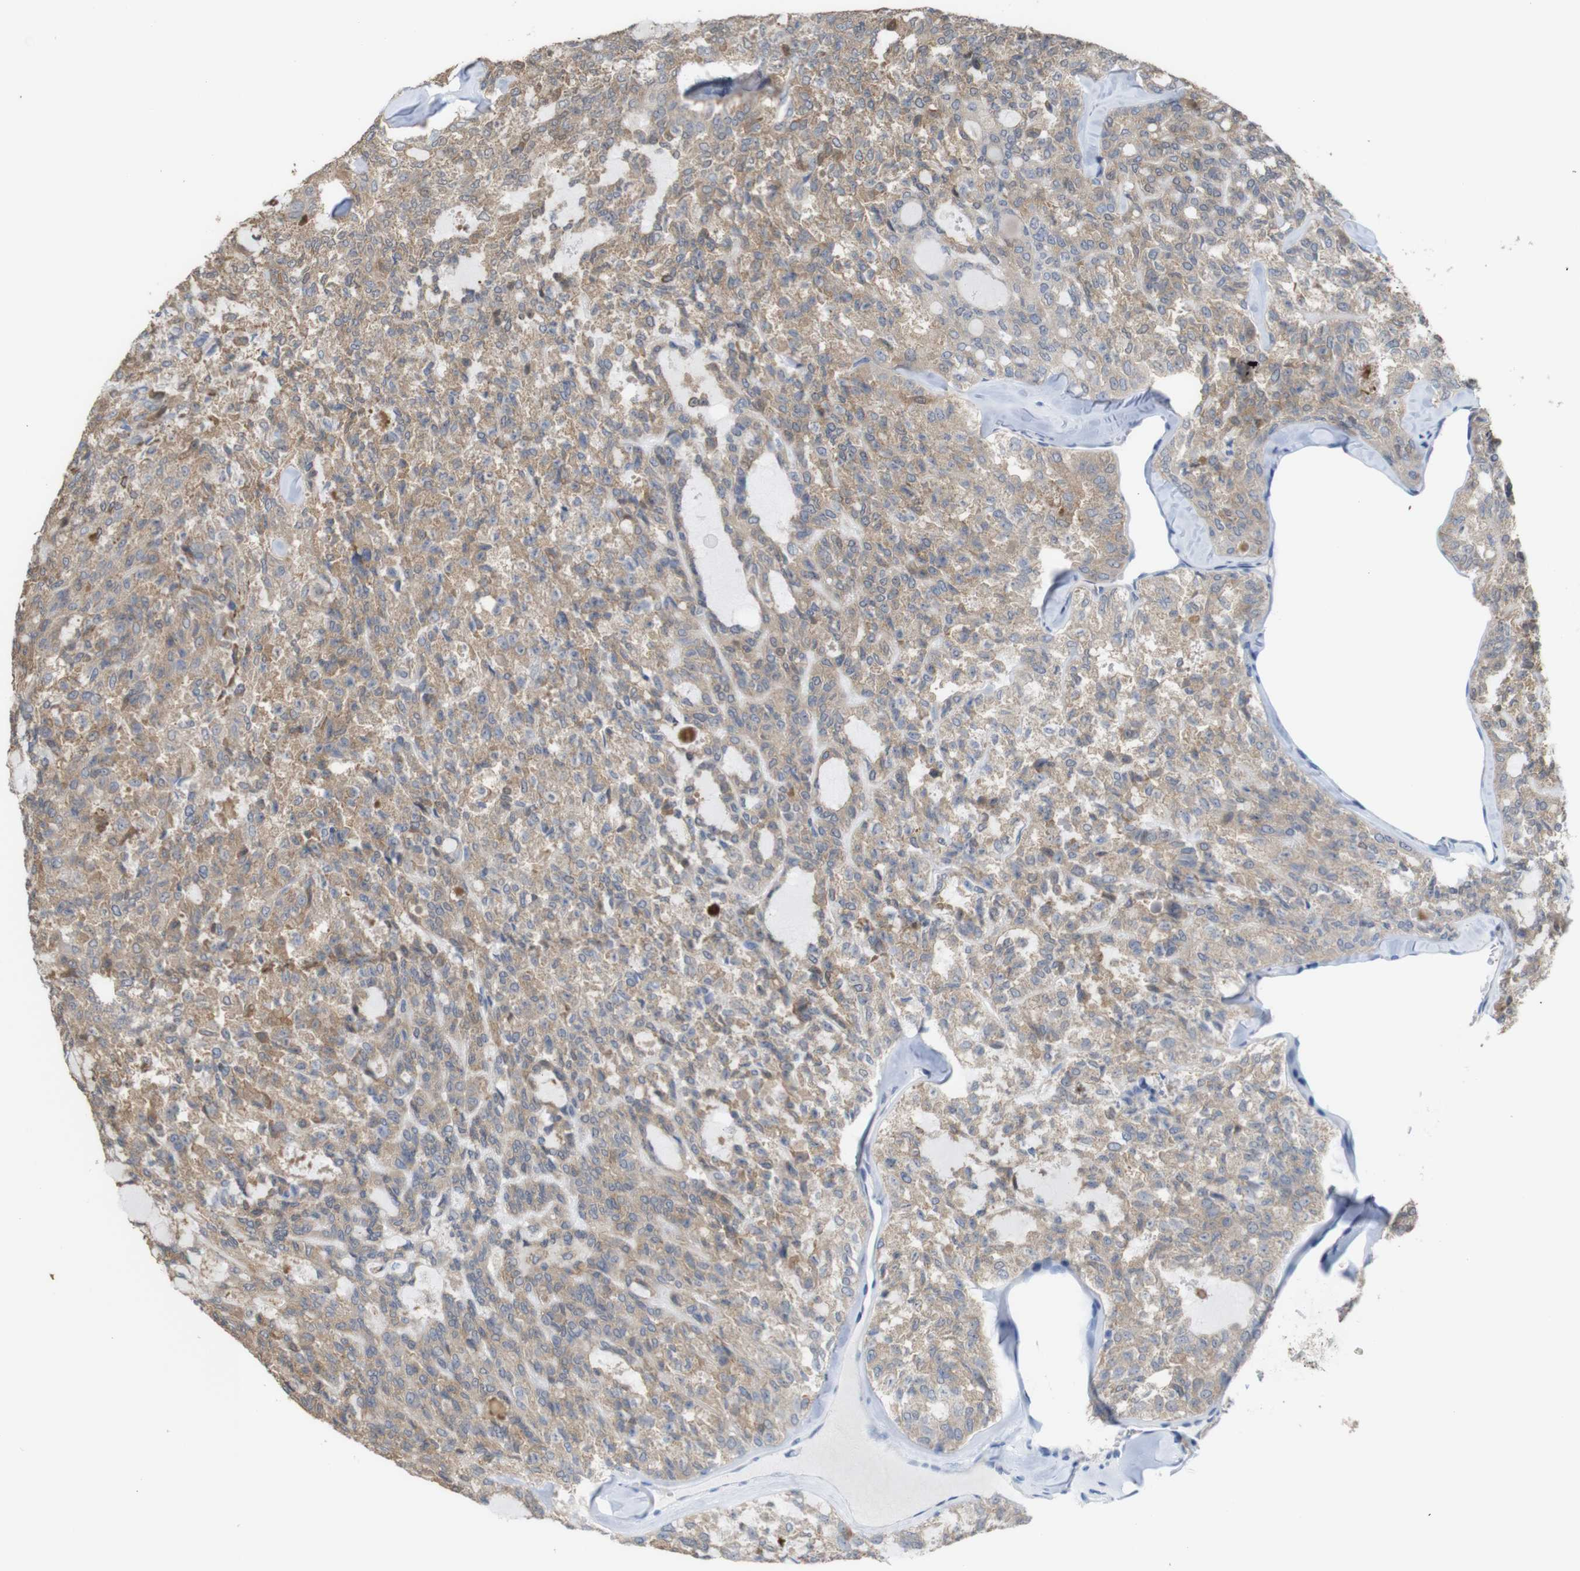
{"staining": {"intensity": "moderate", "quantity": ">75%", "location": "cytoplasmic/membranous"}, "tissue": "thyroid cancer", "cell_type": "Tumor cells", "image_type": "cancer", "snomed": [{"axis": "morphology", "description": "Follicular adenoma carcinoma, NOS"}, {"axis": "topography", "description": "Thyroid gland"}], "caption": "Follicular adenoma carcinoma (thyroid) stained with a protein marker displays moderate staining in tumor cells.", "gene": "PTPRR", "patient": {"sex": "male", "age": 75}}